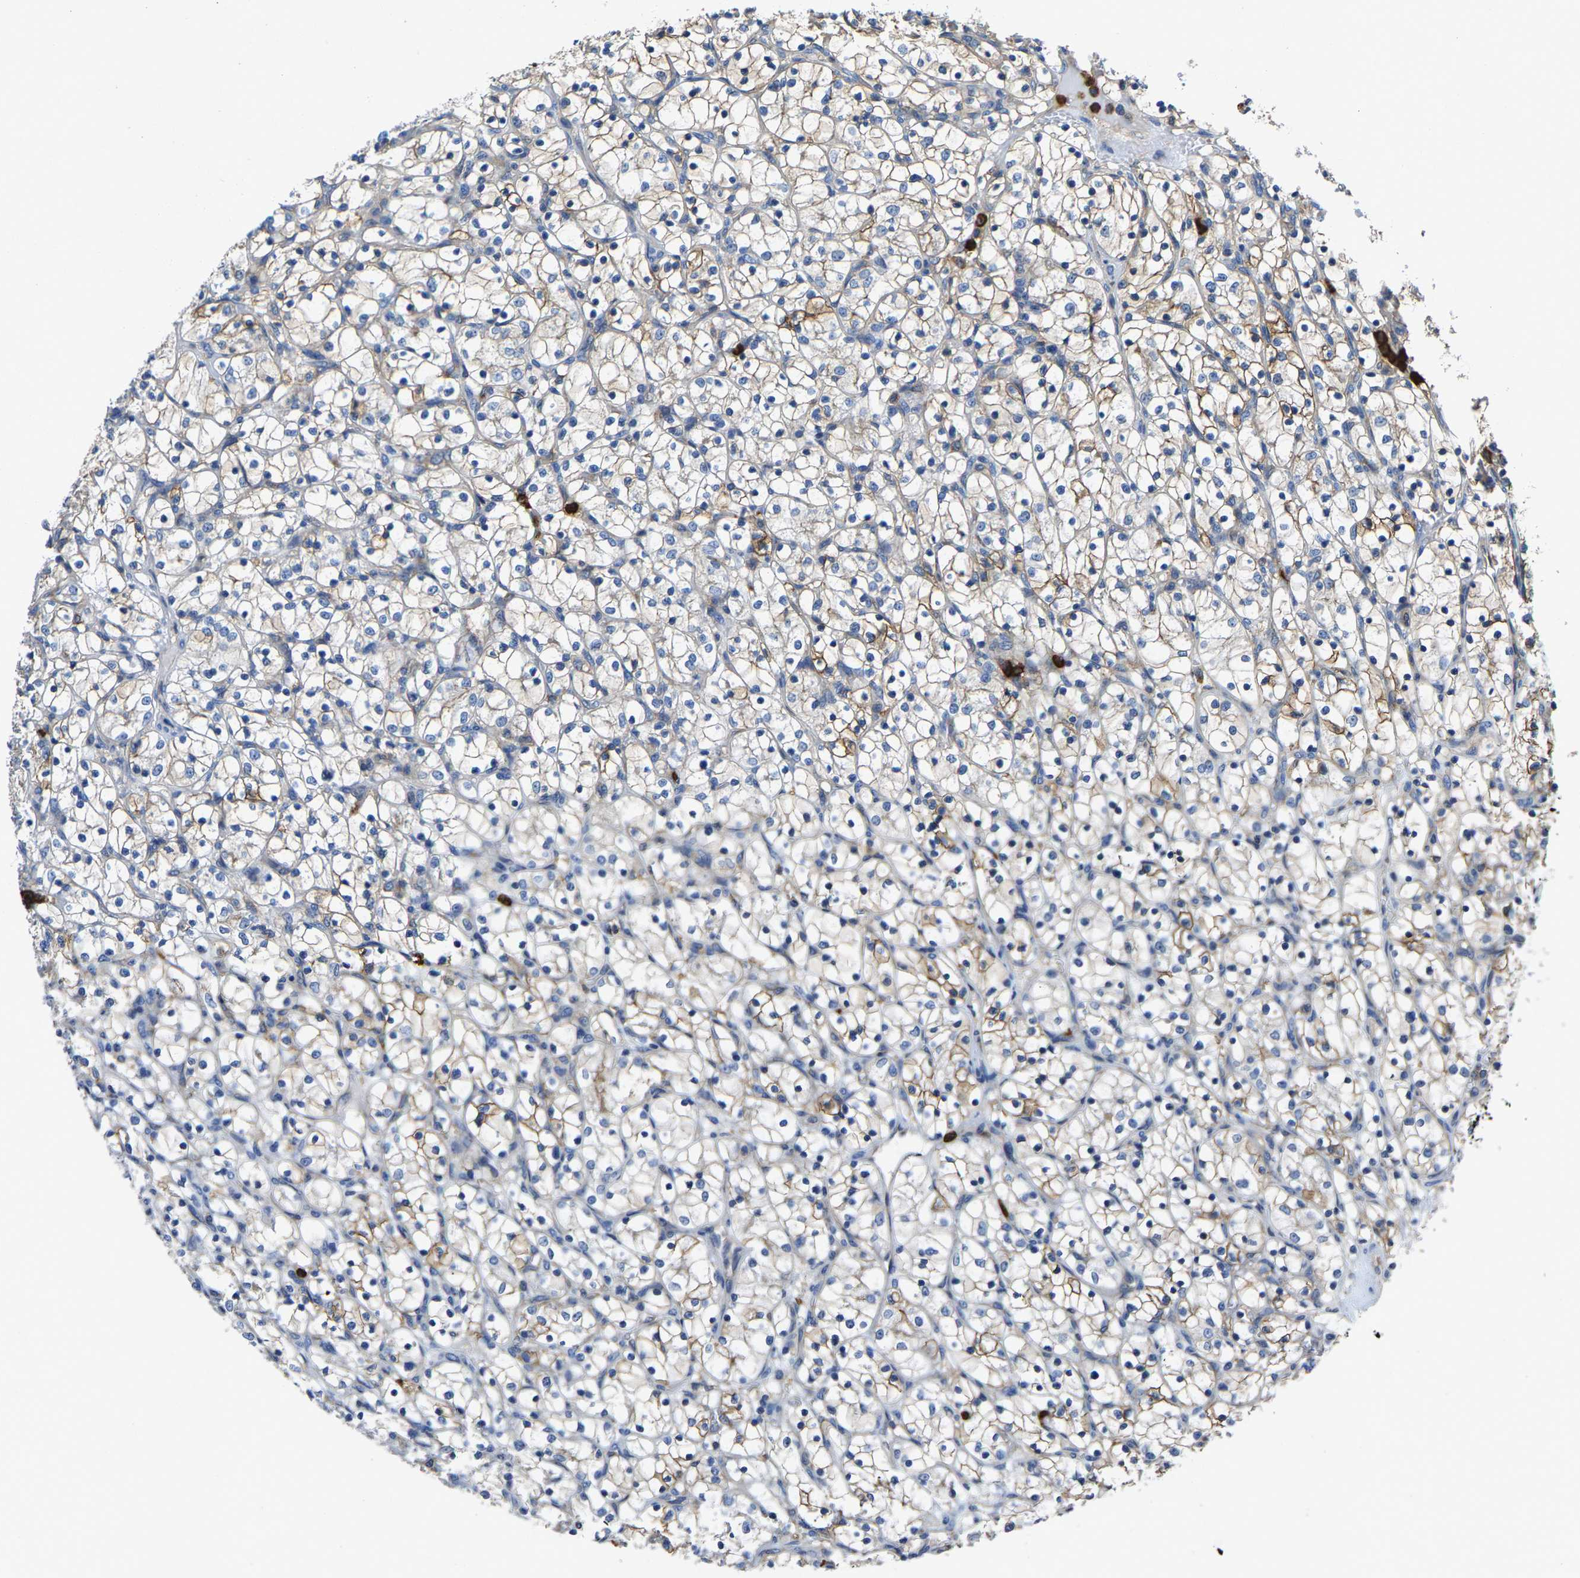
{"staining": {"intensity": "weak", "quantity": "25%-75%", "location": "cytoplasmic/membranous"}, "tissue": "renal cancer", "cell_type": "Tumor cells", "image_type": "cancer", "snomed": [{"axis": "morphology", "description": "Adenocarcinoma, NOS"}, {"axis": "topography", "description": "Kidney"}], "caption": "Adenocarcinoma (renal) tissue demonstrates weak cytoplasmic/membranous staining in approximately 25%-75% of tumor cells, visualized by immunohistochemistry.", "gene": "TRAF6", "patient": {"sex": "female", "age": 69}}